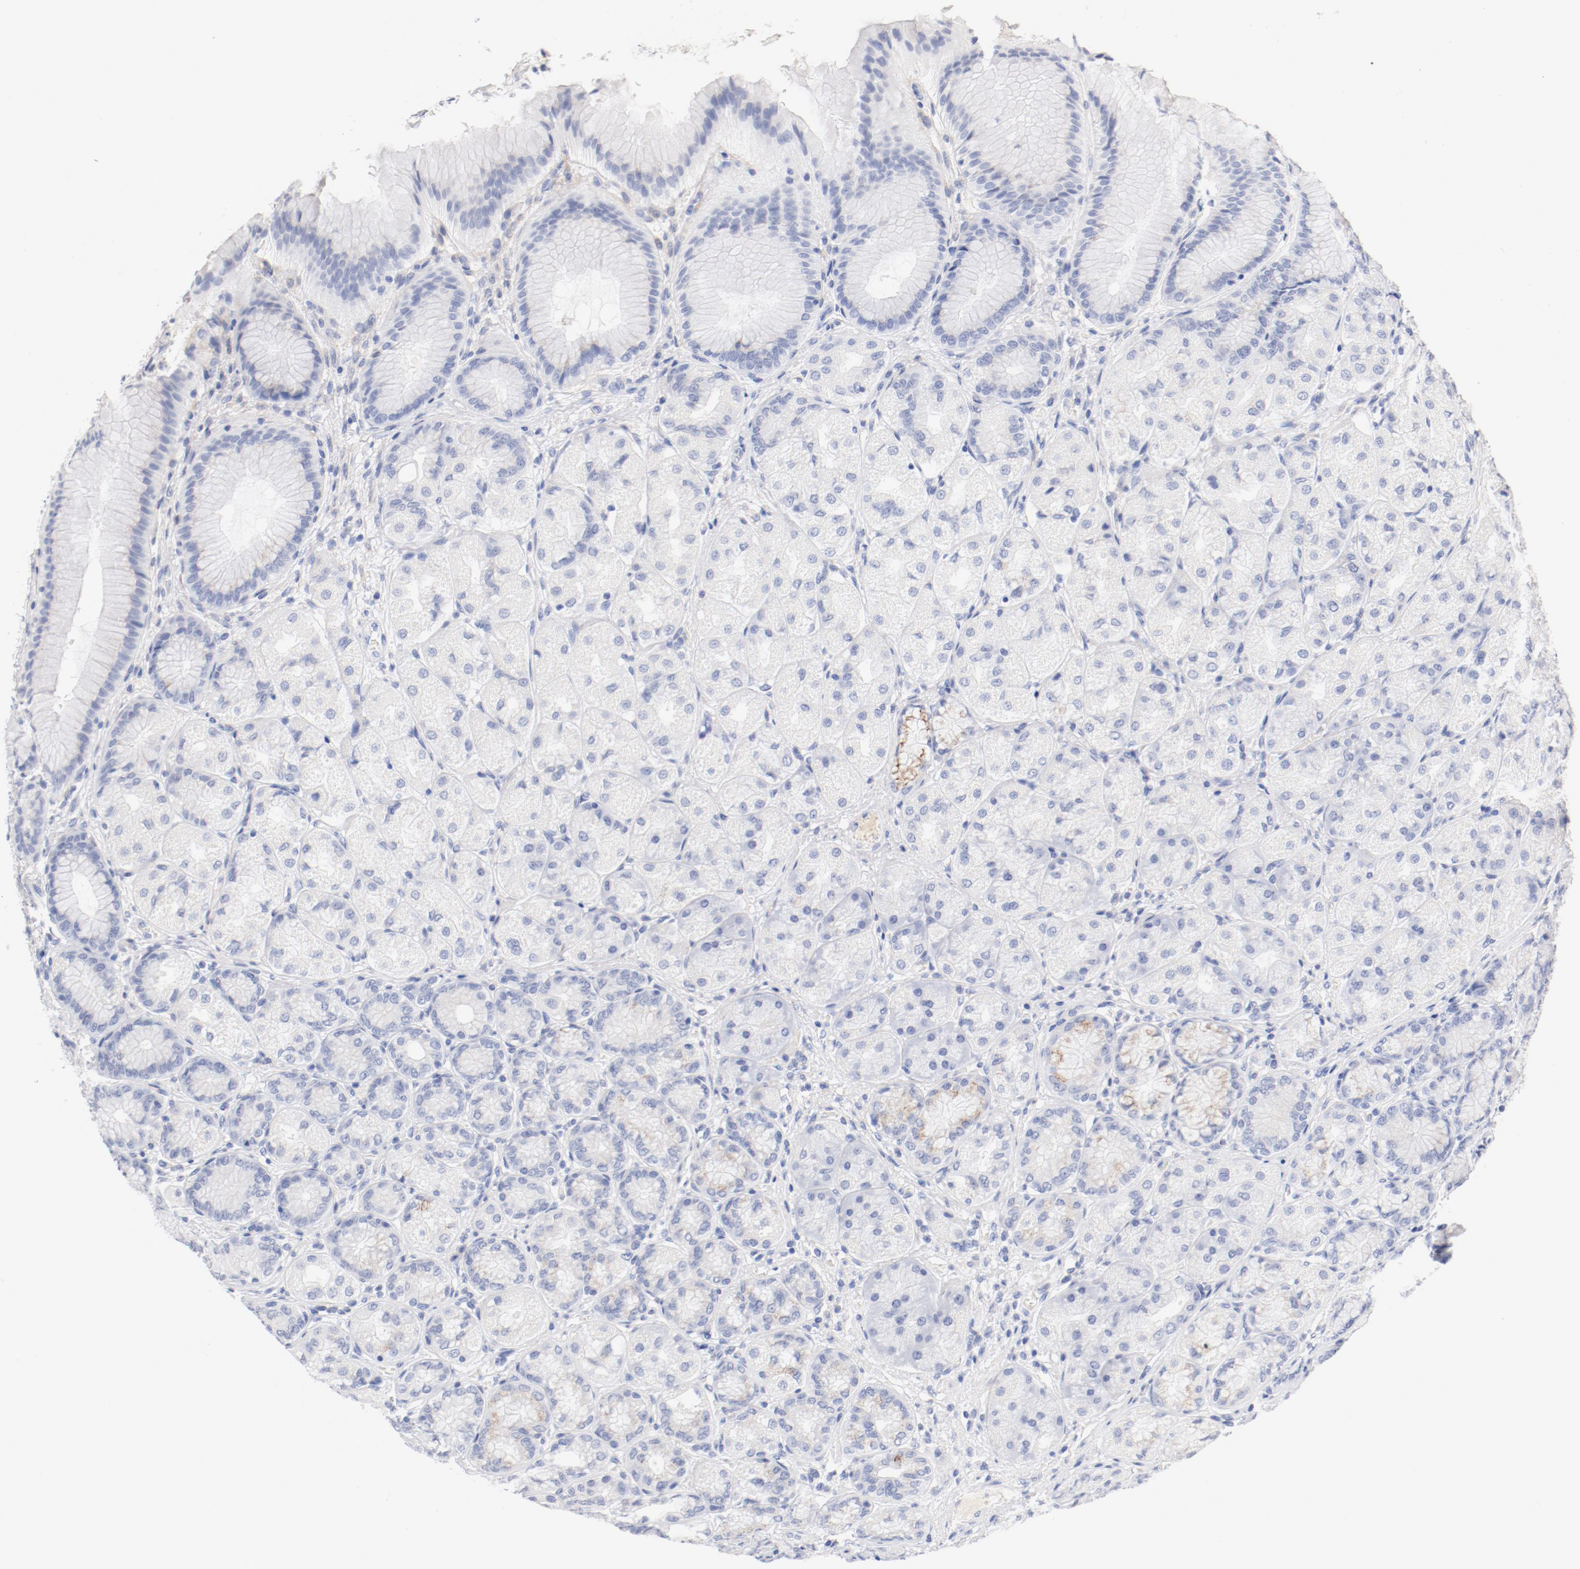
{"staining": {"intensity": "weak", "quantity": "<25%", "location": "cytoplasmic/membranous"}, "tissue": "stomach", "cell_type": "Glandular cells", "image_type": "normal", "snomed": [{"axis": "morphology", "description": "Normal tissue, NOS"}, {"axis": "morphology", "description": "Adenocarcinoma, NOS"}, {"axis": "topography", "description": "Stomach"}, {"axis": "topography", "description": "Stomach, lower"}], "caption": "DAB immunohistochemical staining of normal stomach exhibits no significant staining in glandular cells.", "gene": "HOMER1", "patient": {"sex": "female", "age": 65}}